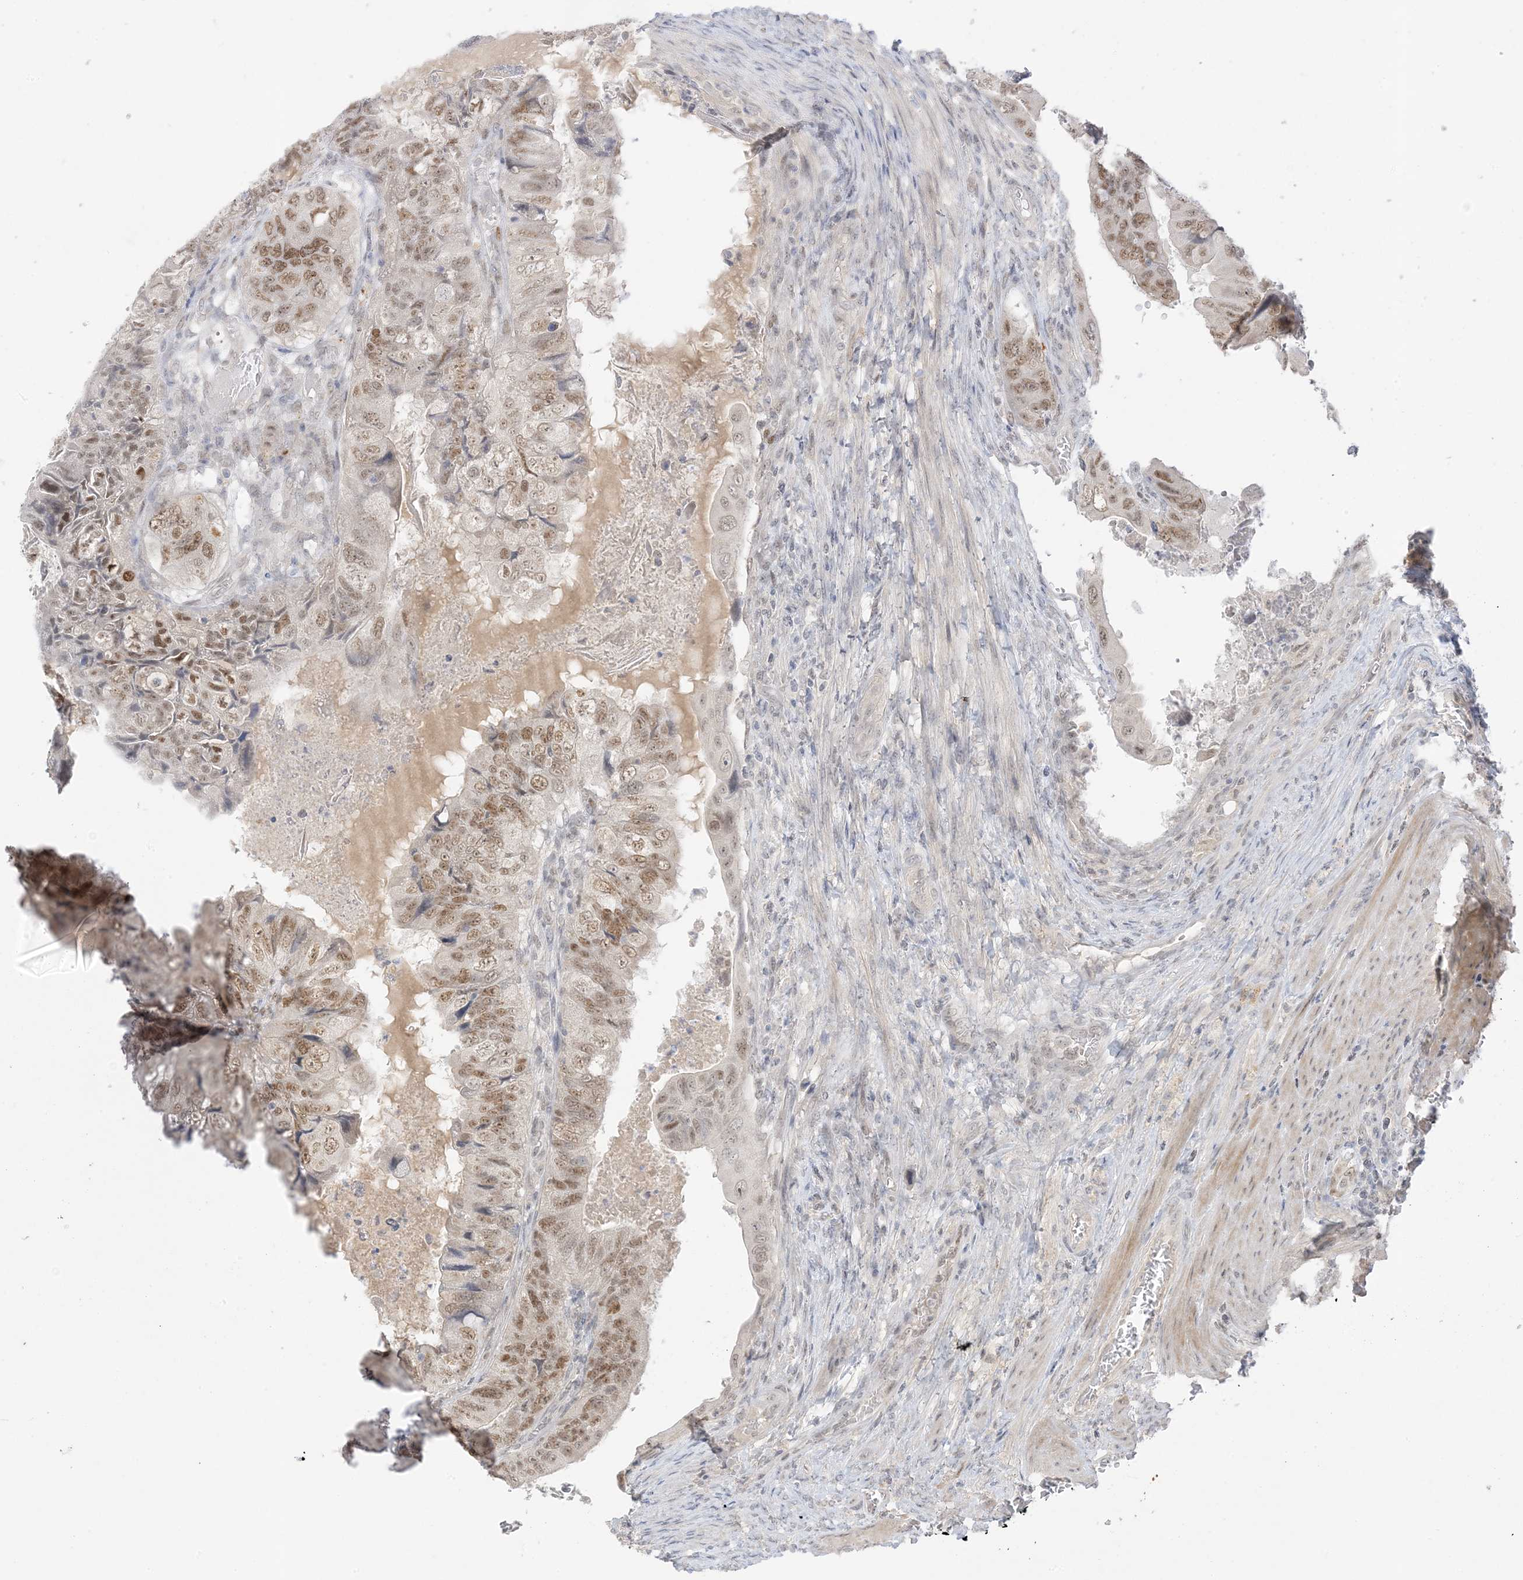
{"staining": {"intensity": "moderate", "quantity": ">75%", "location": "nuclear"}, "tissue": "colorectal cancer", "cell_type": "Tumor cells", "image_type": "cancer", "snomed": [{"axis": "morphology", "description": "Adenocarcinoma, NOS"}, {"axis": "topography", "description": "Rectum"}], "caption": "Immunohistochemical staining of colorectal cancer shows medium levels of moderate nuclear staining in approximately >75% of tumor cells.", "gene": "MSL3", "patient": {"sex": "male", "age": 63}}